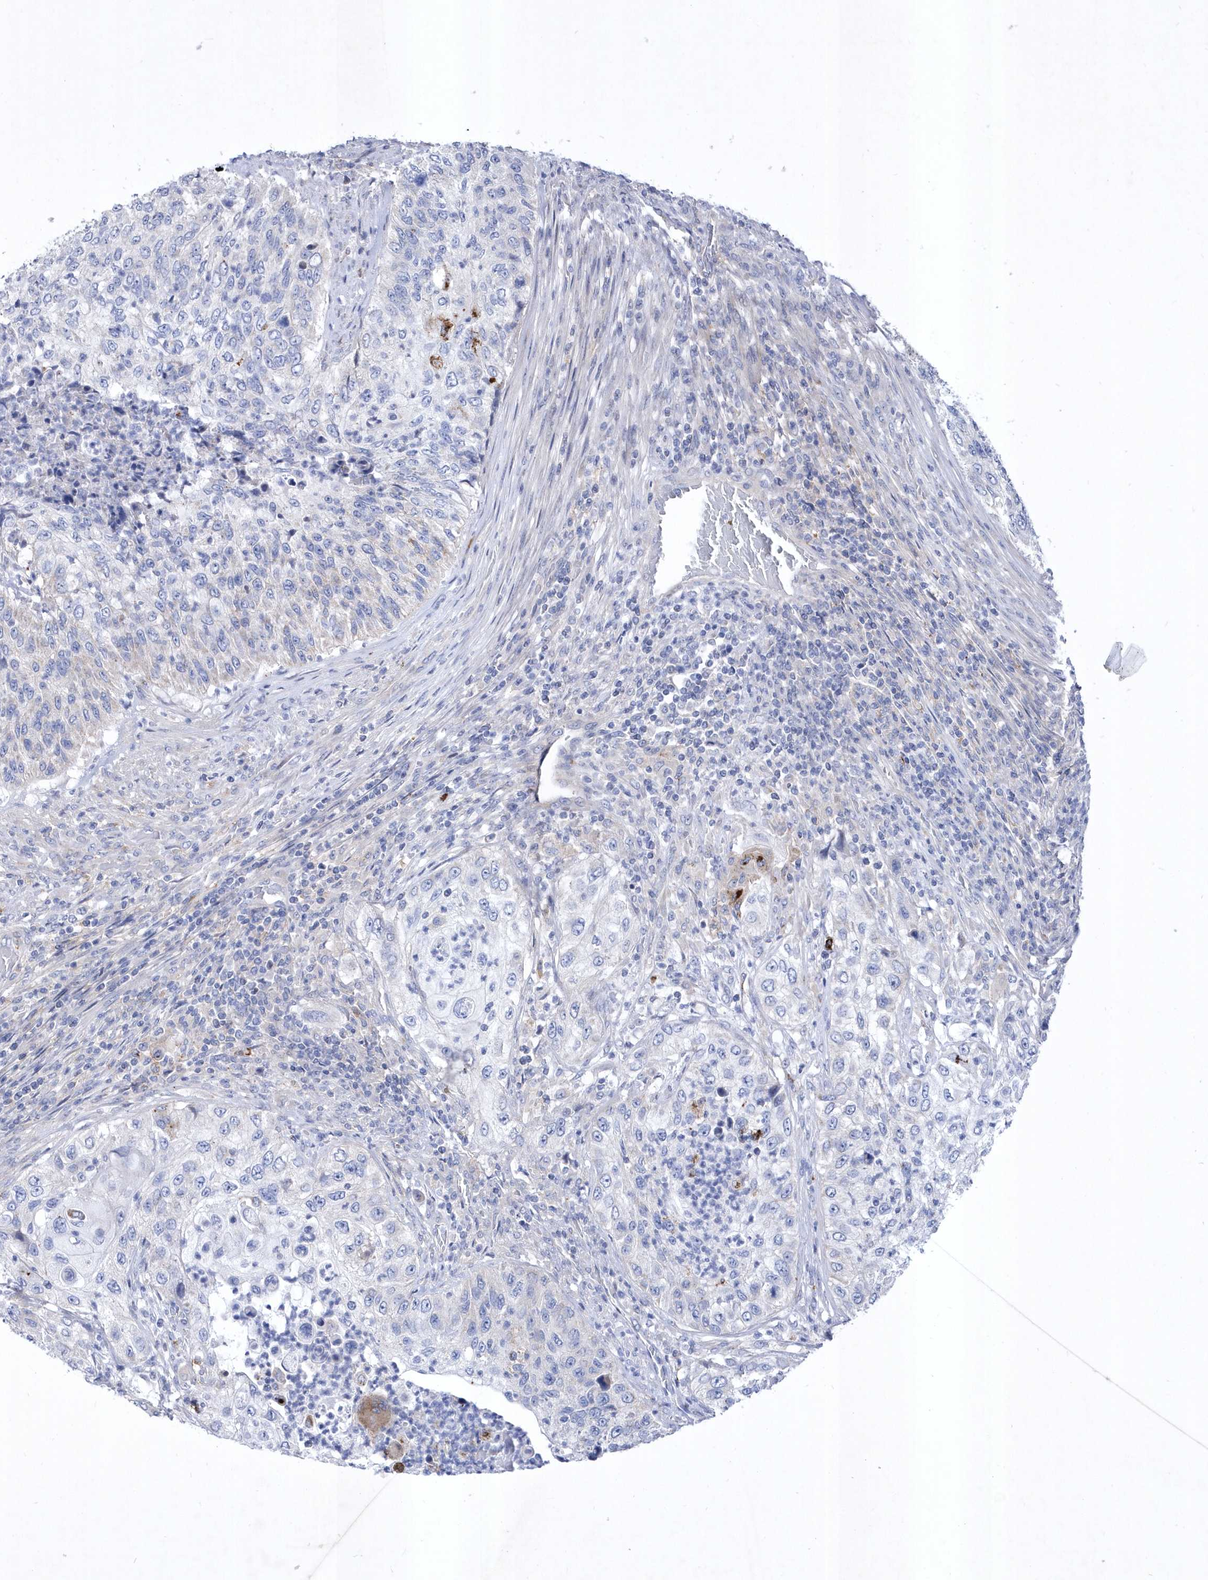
{"staining": {"intensity": "negative", "quantity": "none", "location": "none"}, "tissue": "urothelial cancer", "cell_type": "Tumor cells", "image_type": "cancer", "snomed": [{"axis": "morphology", "description": "Urothelial carcinoma, High grade"}, {"axis": "topography", "description": "Urinary bladder"}], "caption": "High power microscopy histopathology image of an immunohistochemistry micrograph of urothelial cancer, revealing no significant staining in tumor cells.", "gene": "LONRF2", "patient": {"sex": "female", "age": 60}}